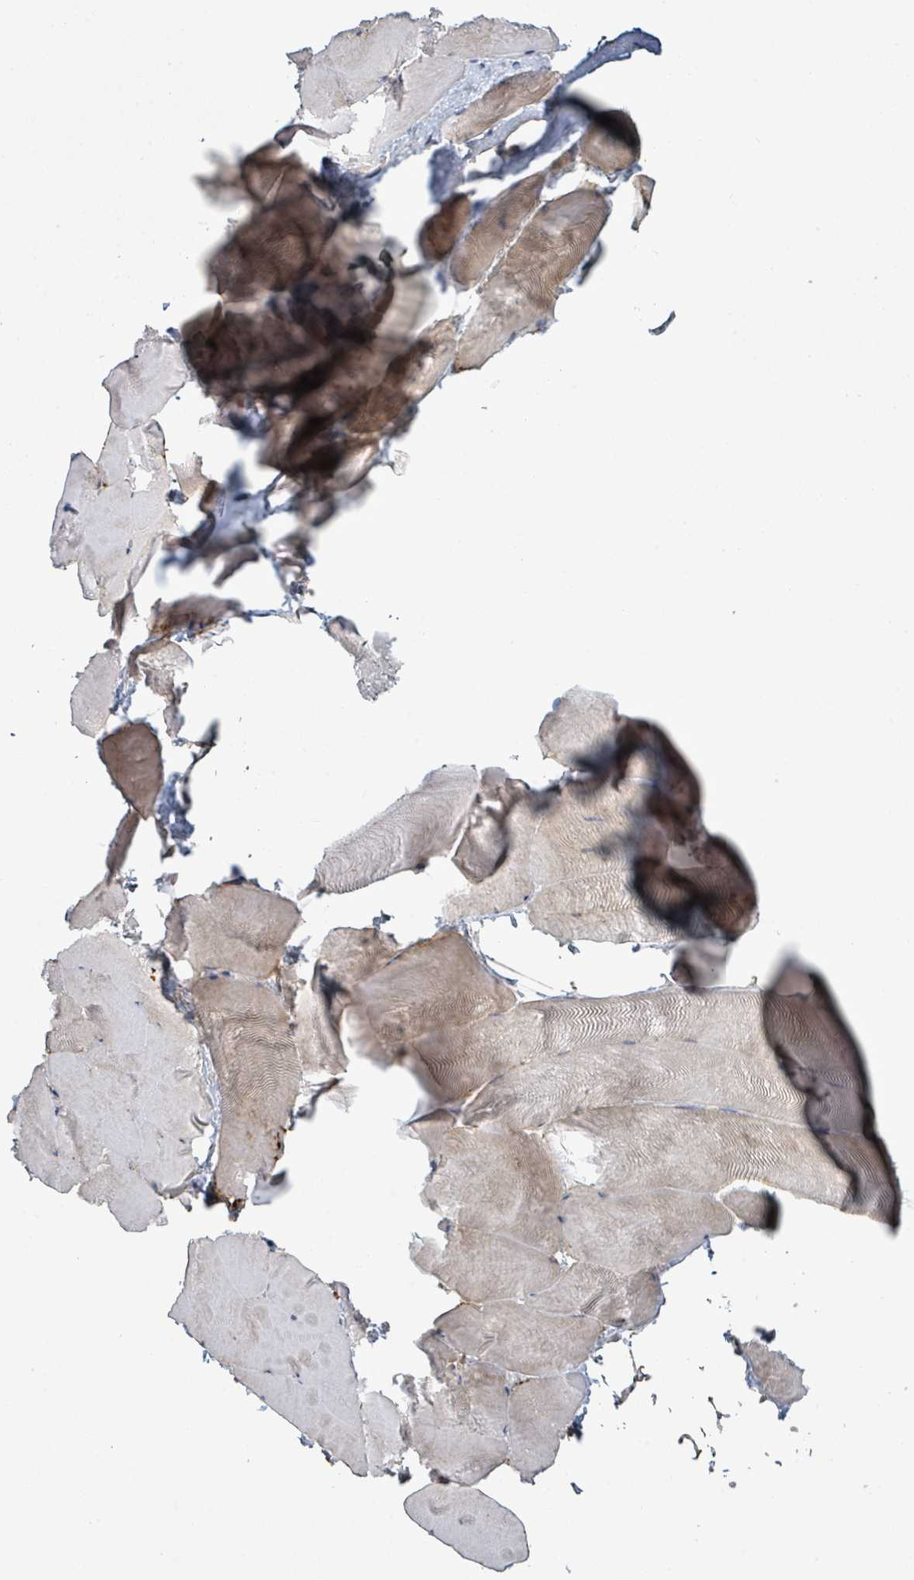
{"staining": {"intensity": "weak", "quantity": "<25%", "location": "cytoplasmic/membranous"}, "tissue": "skeletal muscle", "cell_type": "Myocytes", "image_type": "normal", "snomed": [{"axis": "morphology", "description": "Normal tissue, NOS"}, {"axis": "topography", "description": "Skeletal muscle"}], "caption": "There is no significant positivity in myocytes of skeletal muscle. Brightfield microscopy of IHC stained with DAB (3,3'-diaminobenzidine) (brown) and hematoxylin (blue), captured at high magnification.", "gene": "COL13A1", "patient": {"sex": "female", "age": 64}}